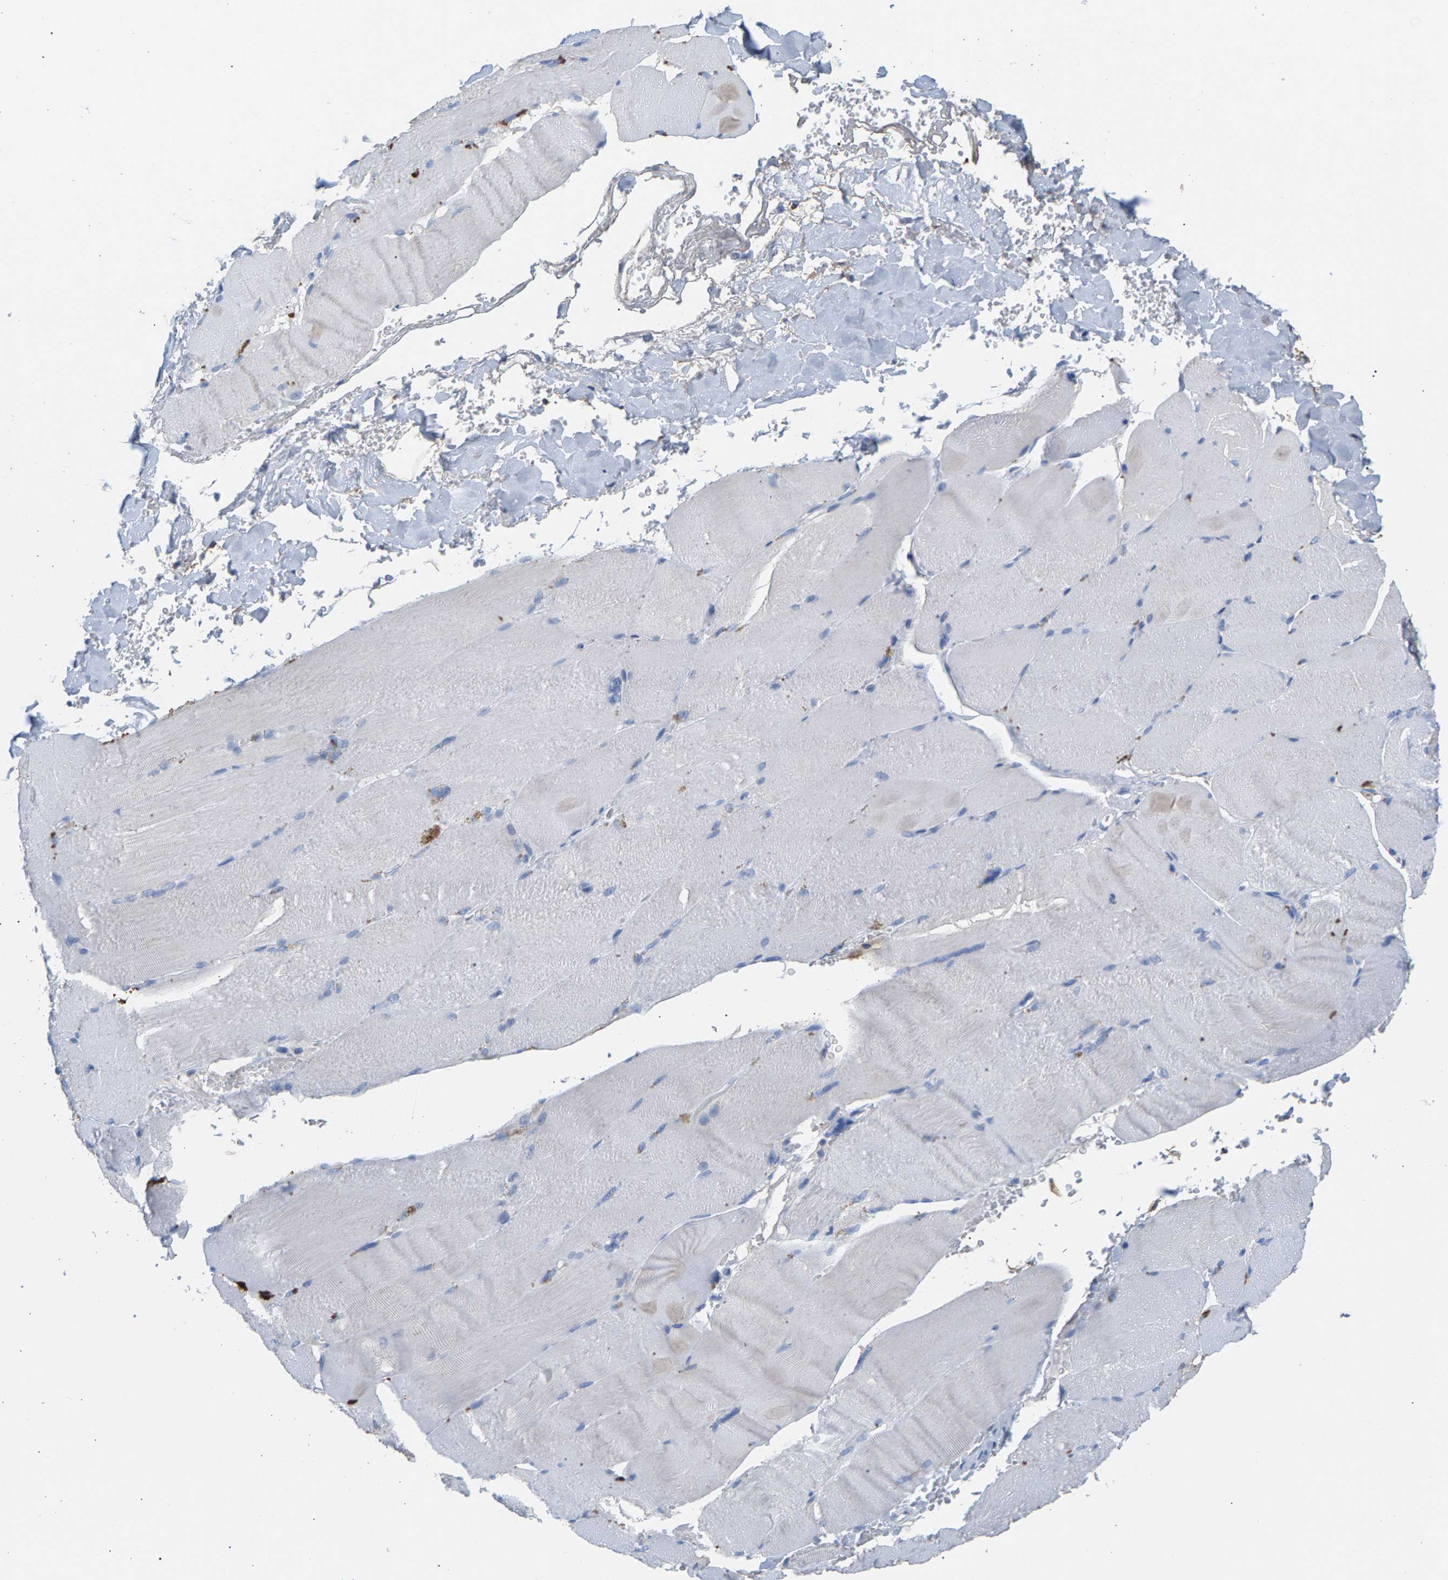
{"staining": {"intensity": "negative", "quantity": "none", "location": "none"}, "tissue": "skeletal muscle", "cell_type": "Myocytes", "image_type": "normal", "snomed": [{"axis": "morphology", "description": "Normal tissue, NOS"}, {"axis": "topography", "description": "Skin"}, {"axis": "topography", "description": "Skeletal muscle"}], "caption": "The micrograph shows no staining of myocytes in unremarkable skeletal muscle.", "gene": "APOH", "patient": {"sex": "male", "age": 83}}